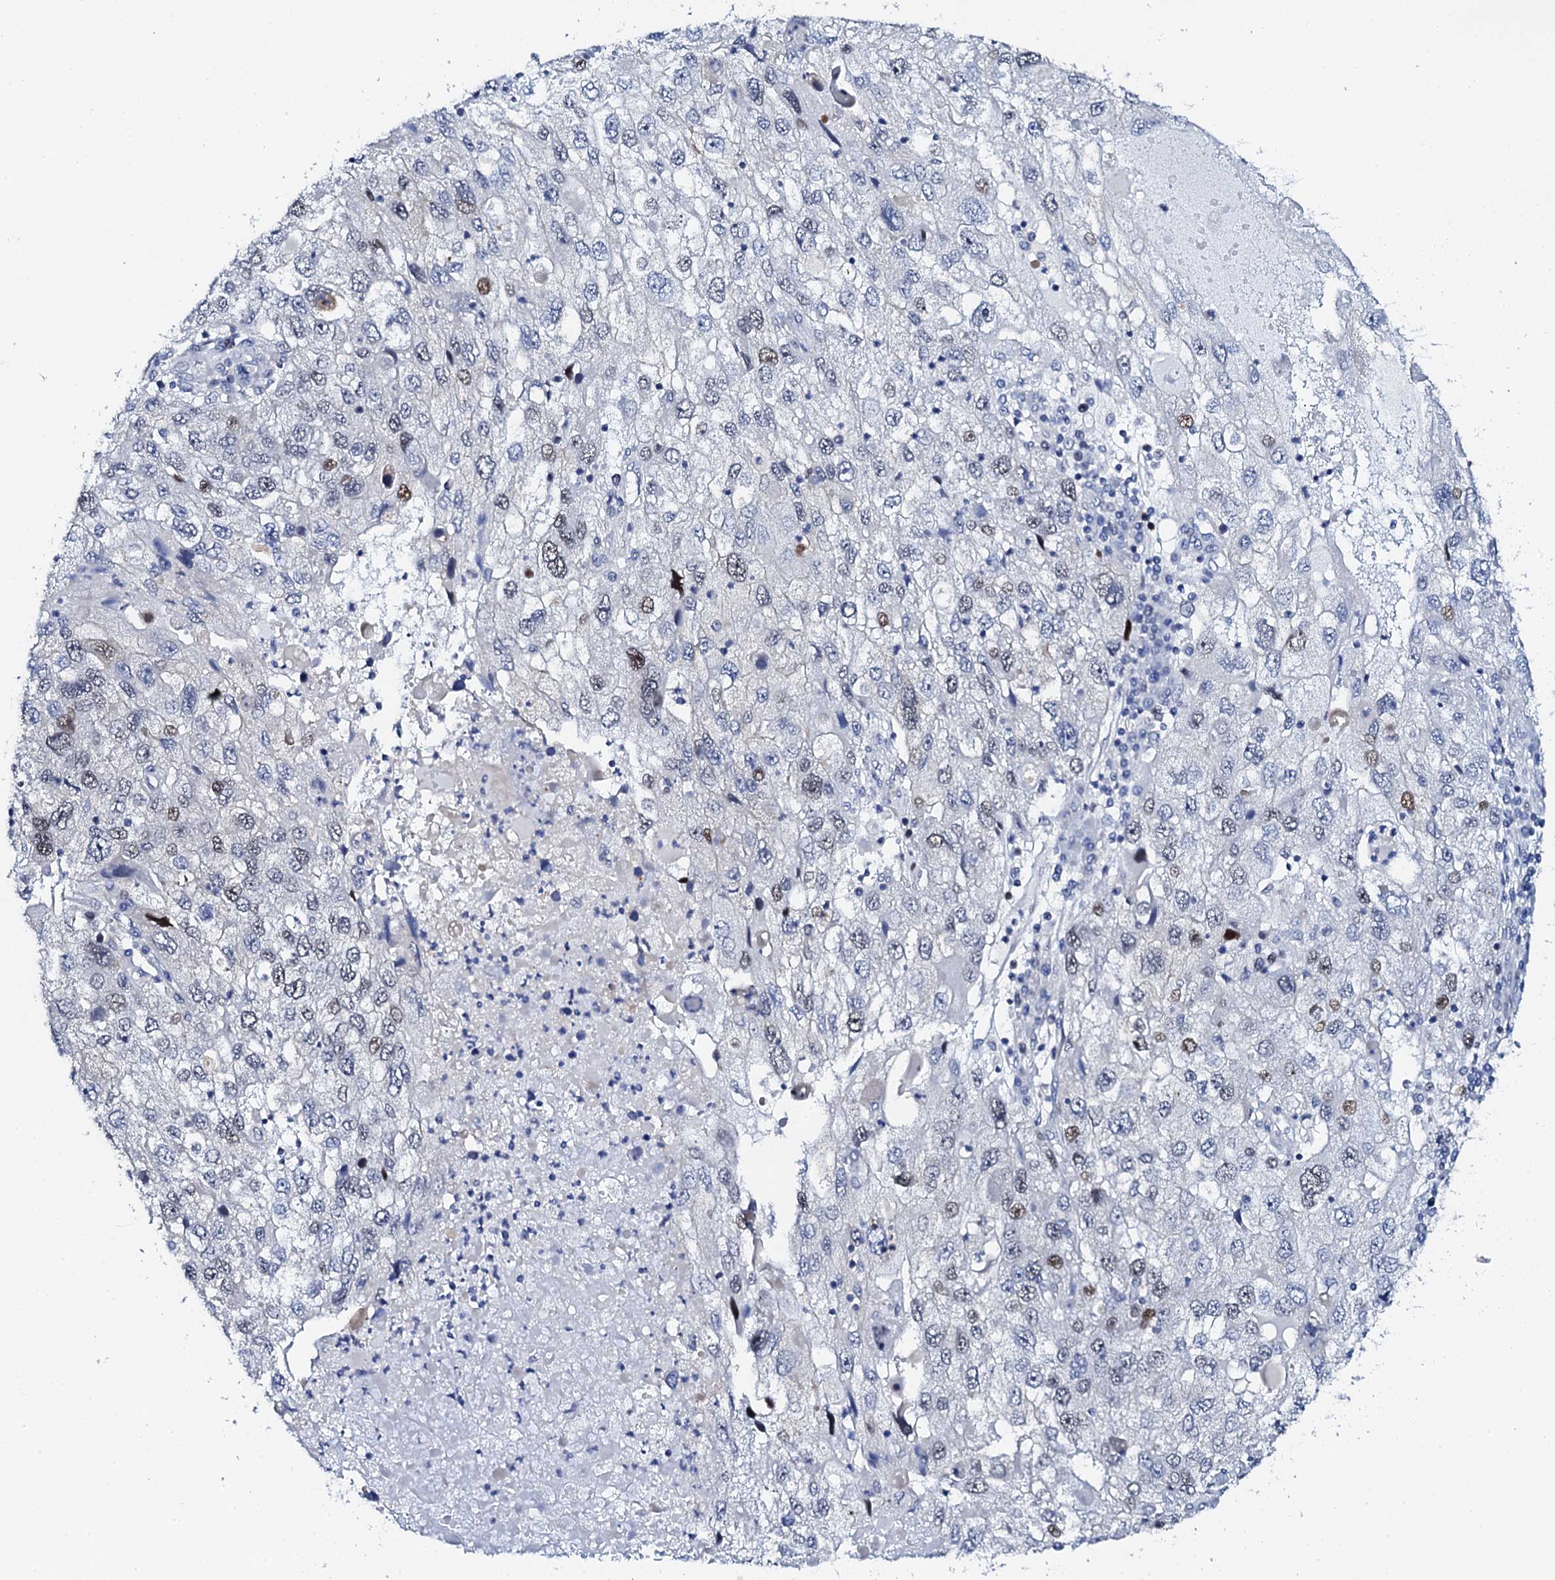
{"staining": {"intensity": "weak", "quantity": "25%-75%", "location": "nuclear"}, "tissue": "endometrial cancer", "cell_type": "Tumor cells", "image_type": "cancer", "snomed": [{"axis": "morphology", "description": "Adenocarcinoma, NOS"}, {"axis": "topography", "description": "Endometrium"}], "caption": "IHC of human adenocarcinoma (endometrial) exhibits low levels of weak nuclear staining in approximately 25%-75% of tumor cells. (Brightfield microscopy of DAB IHC at high magnification).", "gene": "NUDT13", "patient": {"sex": "female", "age": 49}}